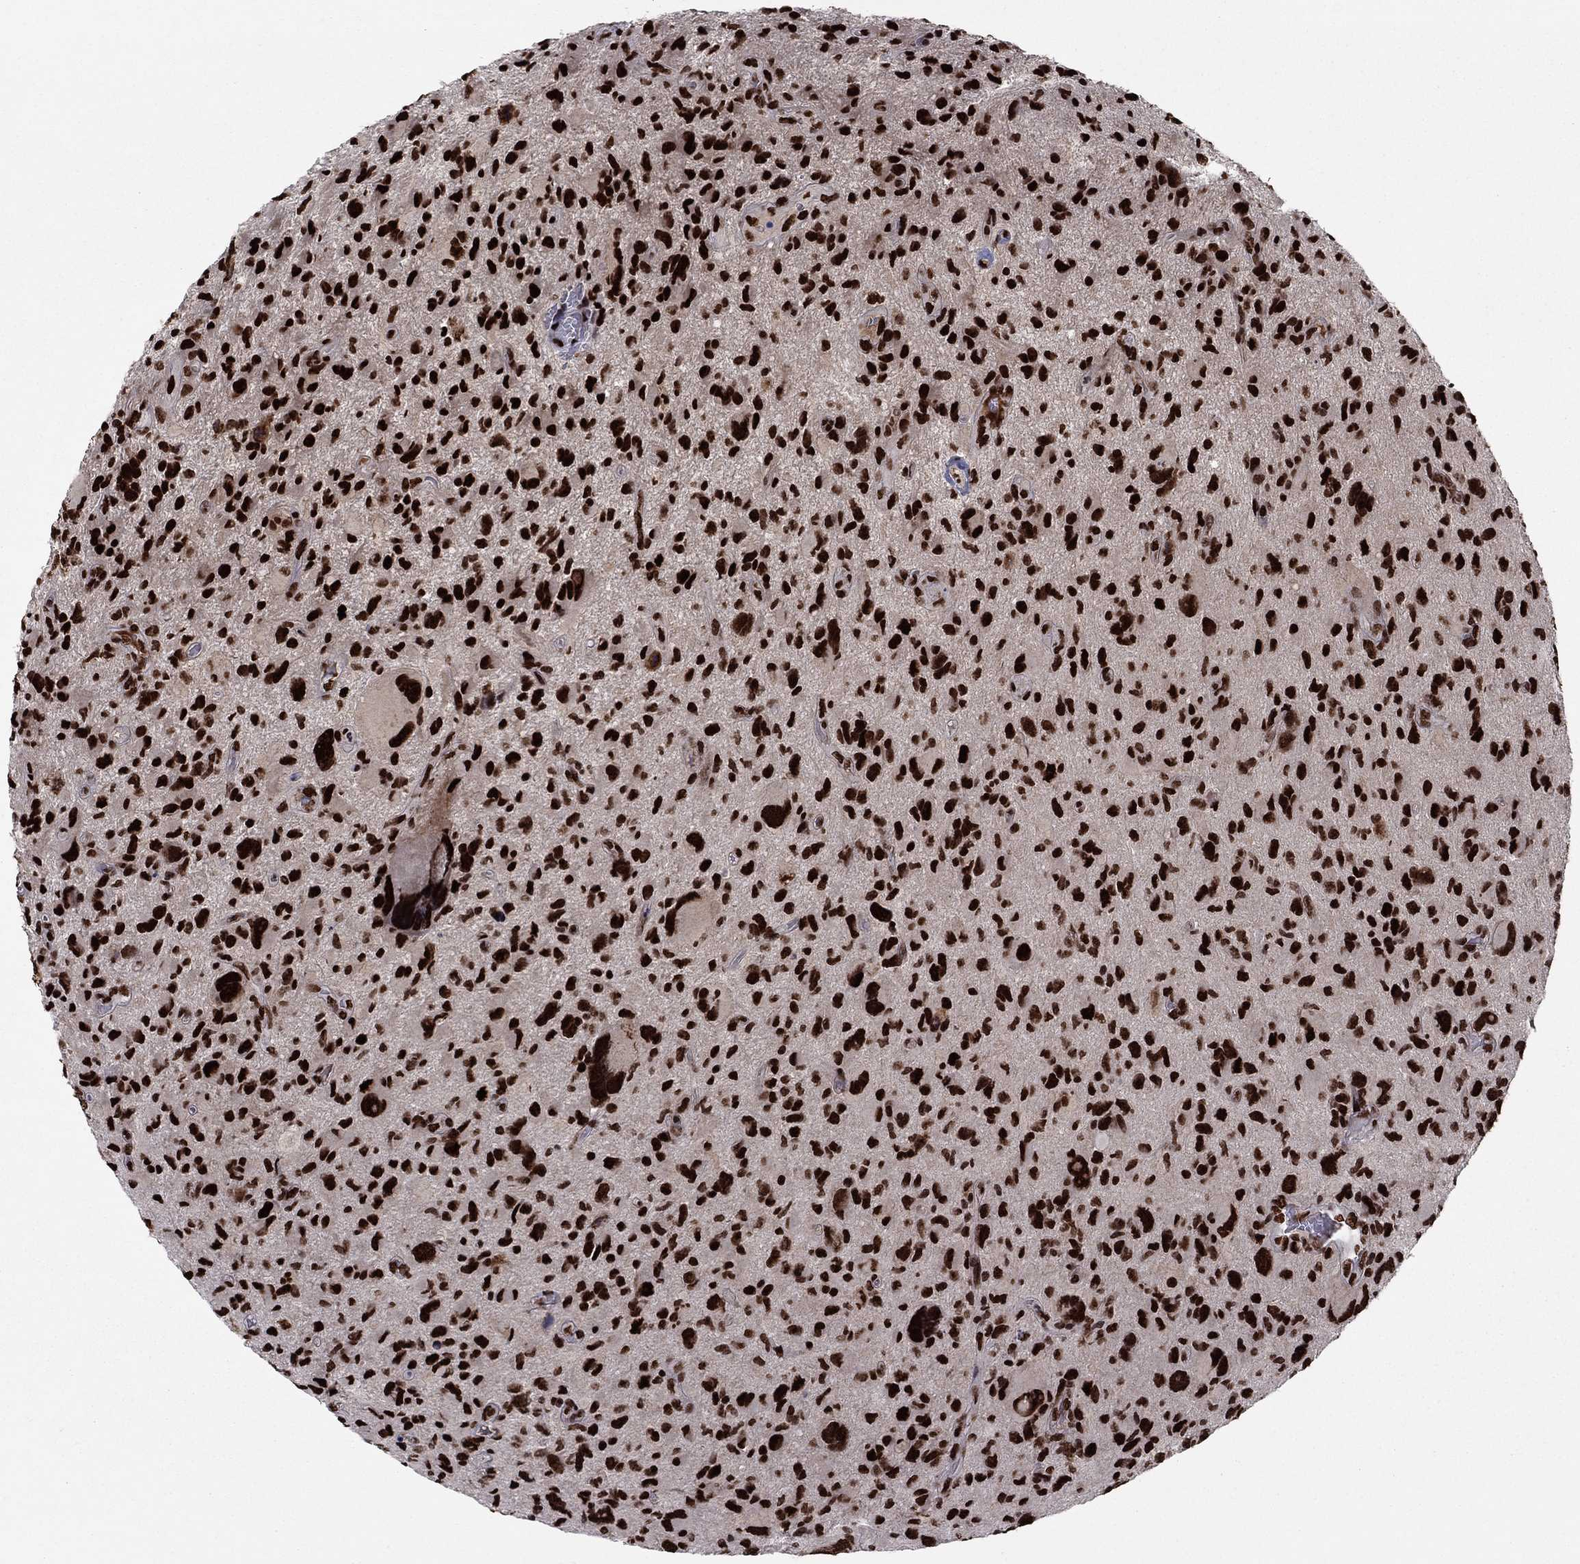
{"staining": {"intensity": "strong", "quantity": "25%-75%", "location": "nuclear"}, "tissue": "glioma", "cell_type": "Tumor cells", "image_type": "cancer", "snomed": [{"axis": "morphology", "description": "Glioma, malignant, NOS"}, {"axis": "morphology", "description": "Glioma, malignant, High grade"}, {"axis": "topography", "description": "Brain"}], "caption": "This photomicrograph exhibits malignant glioma (high-grade) stained with IHC to label a protein in brown. The nuclear of tumor cells show strong positivity for the protein. Nuclei are counter-stained blue.", "gene": "USP54", "patient": {"sex": "female", "age": 71}}